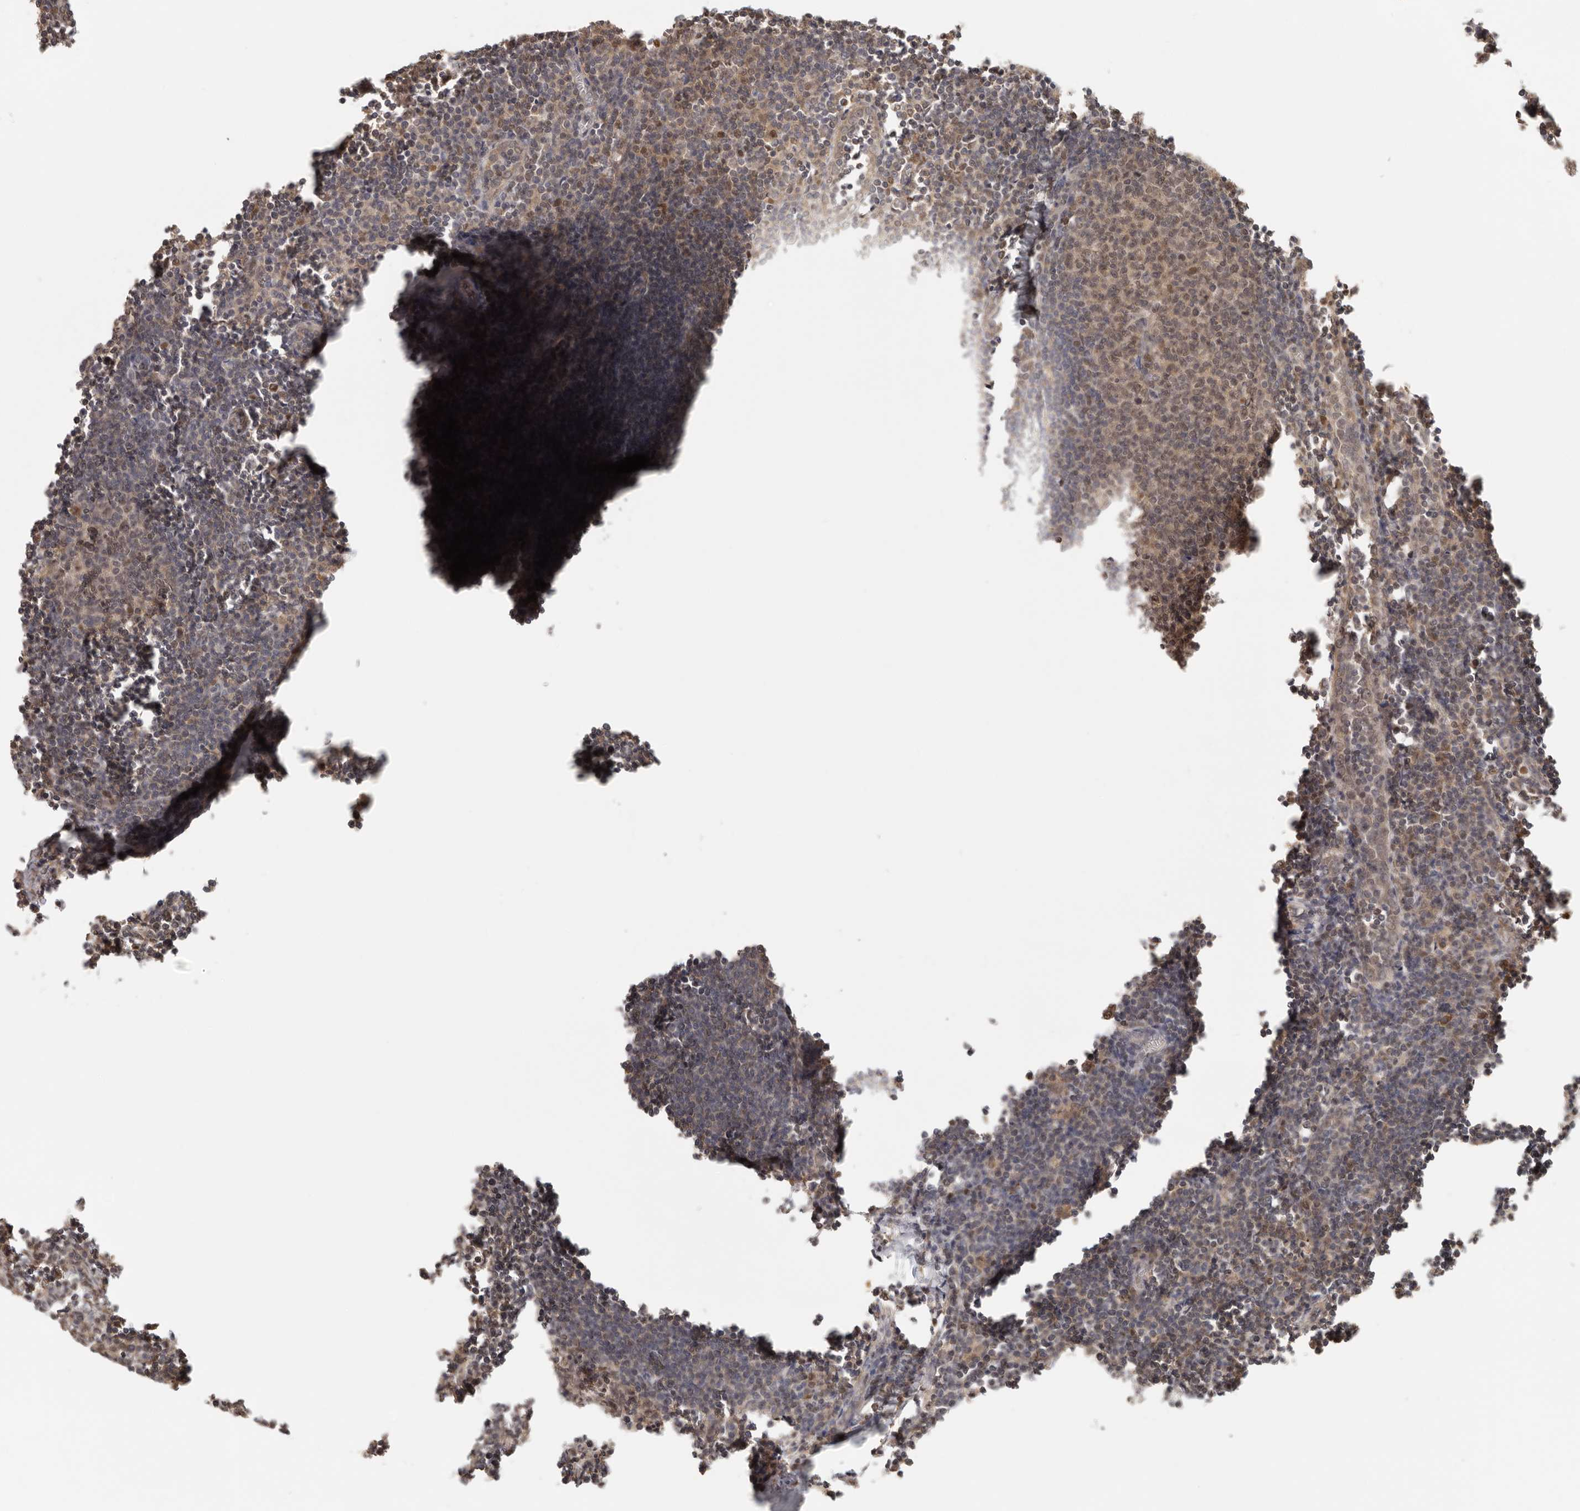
{"staining": {"intensity": "moderate", "quantity": "25%-75%", "location": "cytoplasmic/membranous,nuclear"}, "tissue": "lymph node", "cell_type": "Germinal center cells", "image_type": "normal", "snomed": [{"axis": "morphology", "description": "Normal tissue, NOS"}, {"axis": "morphology", "description": "Malignant melanoma, Metastatic site"}, {"axis": "topography", "description": "Lymph node"}], "caption": "An IHC photomicrograph of benign tissue is shown. Protein staining in brown highlights moderate cytoplasmic/membranous,nuclear positivity in lymph node within germinal center cells.", "gene": "PSMA5", "patient": {"sex": "male", "age": 41}}